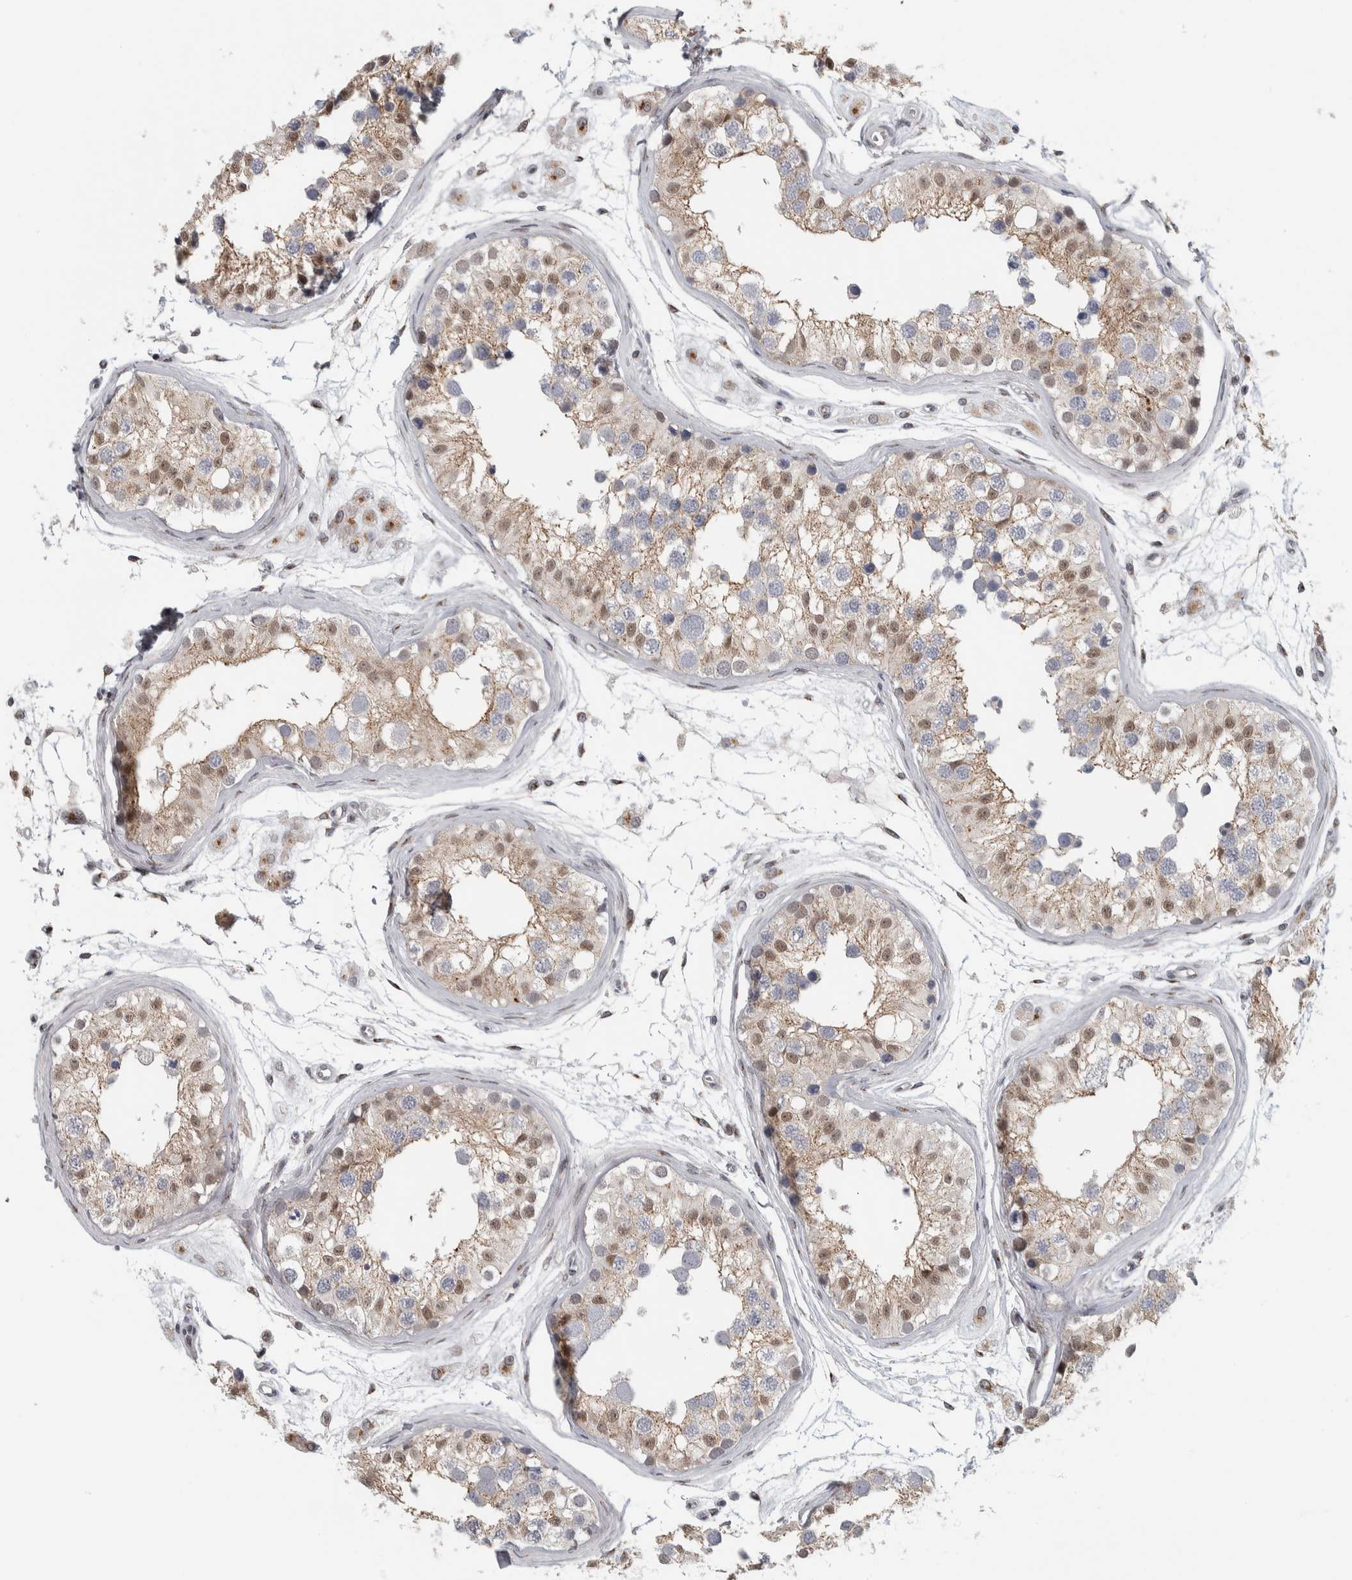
{"staining": {"intensity": "moderate", "quantity": ">75%", "location": "cytoplasmic/membranous,nuclear"}, "tissue": "testis", "cell_type": "Cells in seminiferous ducts", "image_type": "normal", "snomed": [{"axis": "morphology", "description": "Normal tissue, NOS"}, {"axis": "morphology", "description": "Adenocarcinoma, metastatic, NOS"}, {"axis": "topography", "description": "Testis"}], "caption": "Protein staining of unremarkable testis reveals moderate cytoplasmic/membranous,nuclear positivity in approximately >75% of cells in seminiferous ducts. Nuclei are stained in blue.", "gene": "ZMYND8", "patient": {"sex": "male", "age": 26}}